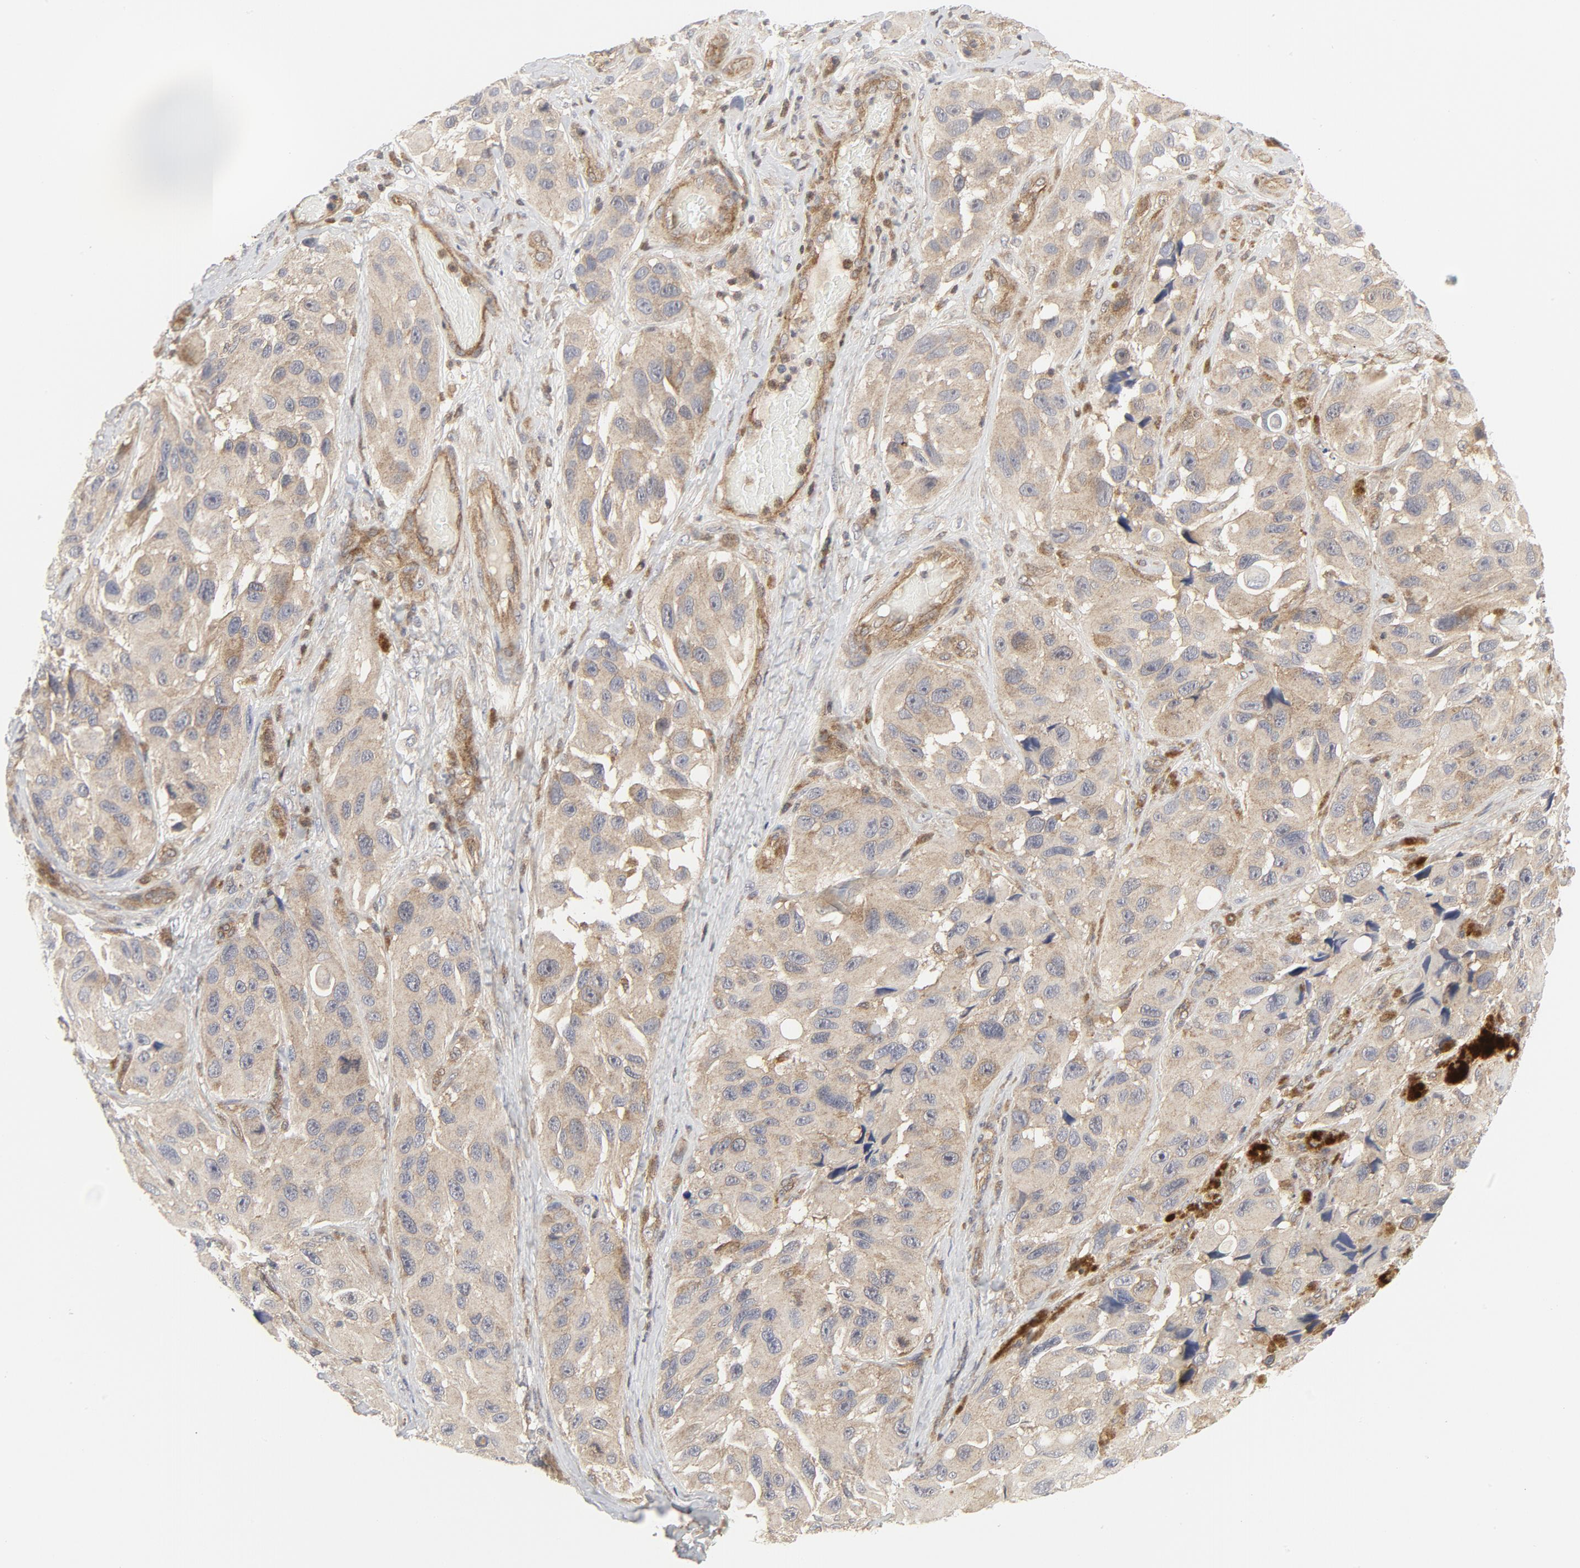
{"staining": {"intensity": "weak", "quantity": ">75%", "location": "cytoplasmic/membranous"}, "tissue": "melanoma", "cell_type": "Tumor cells", "image_type": "cancer", "snomed": [{"axis": "morphology", "description": "Malignant melanoma, NOS"}, {"axis": "topography", "description": "Skin"}], "caption": "DAB immunohistochemical staining of malignant melanoma displays weak cytoplasmic/membranous protein expression in about >75% of tumor cells.", "gene": "MAP2K7", "patient": {"sex": "female", "age": 73}}